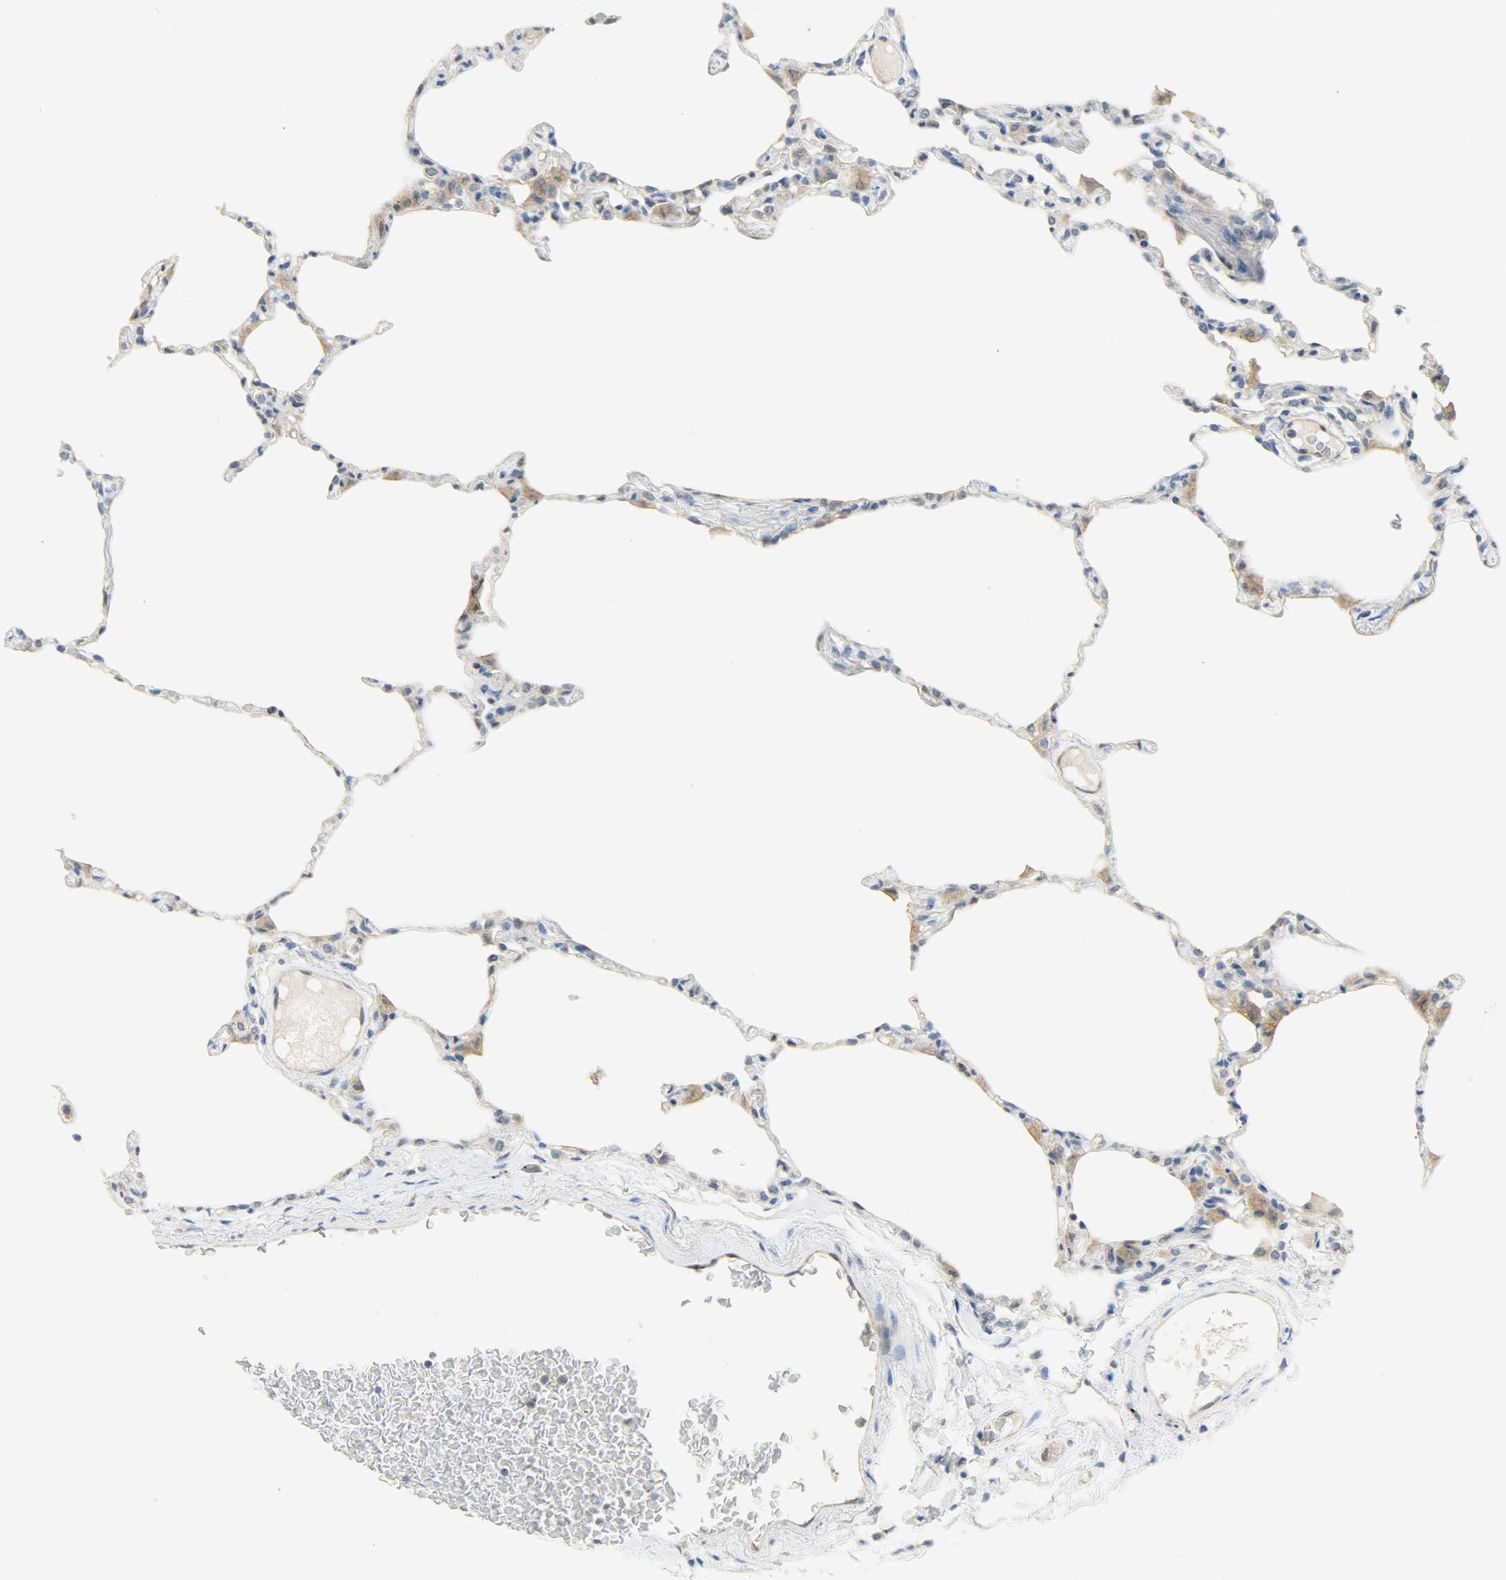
{"staining": {"intensity": "negative", "quantity": "none", "location": "none"}, "tissue": "lung", "cell_type": "Alveolar cells", "image_type": "normal", "snomed": [{"axis": "morphology", "description": "Normal tissue, NOS"}, {"axis": "topography", "description": "Lung"}], "caption": "Immunohistochemical staining of benign lung reveals no significant positivity in alveolar cells. The staining is performed using DAB (3,3'-diaminobenzidine) brown chromogen with nuclei counter-stained in using hematoxylin.", "gene": "FKBP1A", "patient": {"sex": "female", "age": 49}}